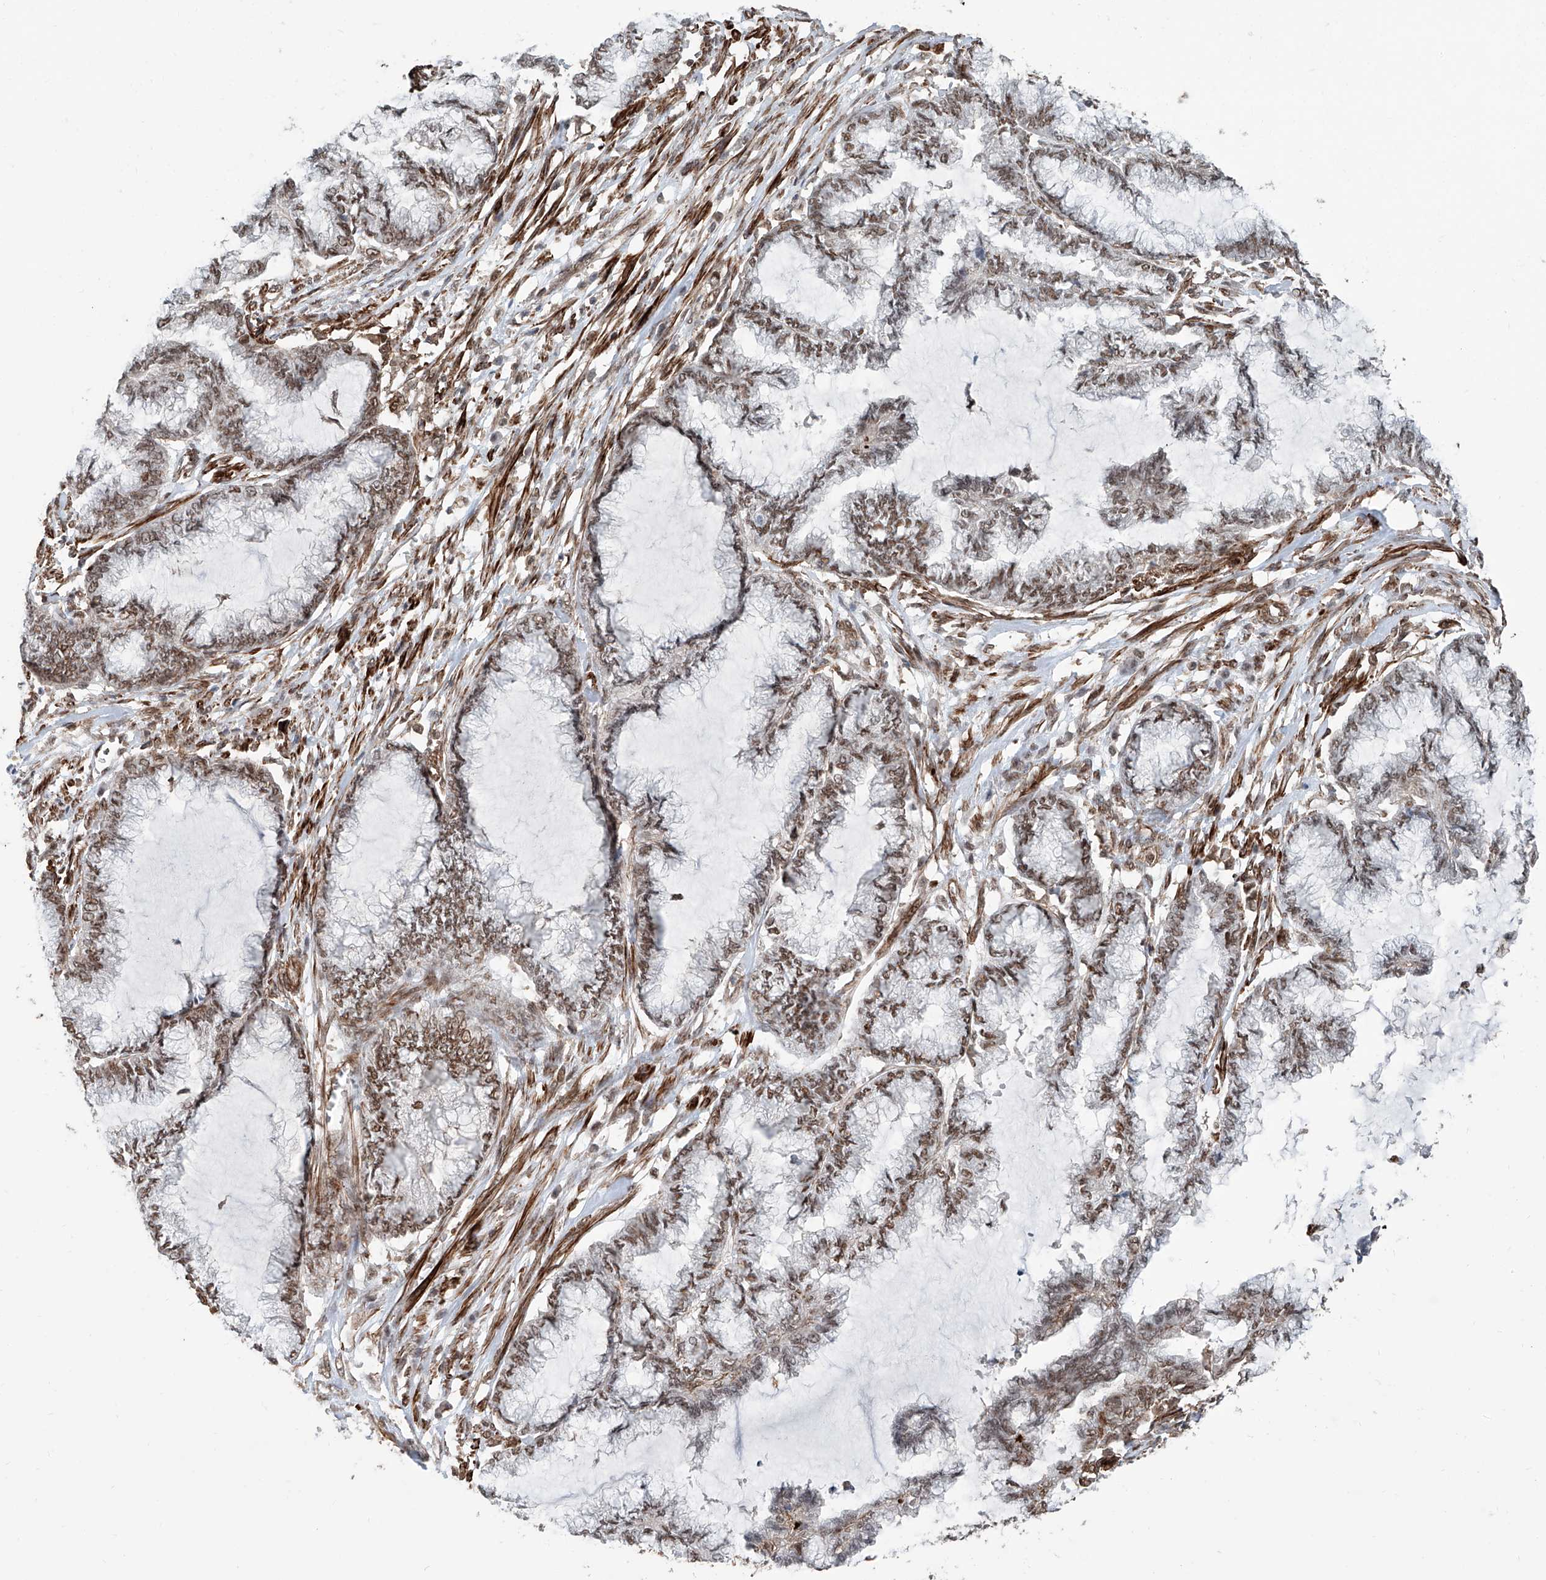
{"staining": {"intensity": "moderate", "quantity": ">75%", "location": "nuclear"}, "tissue": "endometrial cancer", "cell_type": "Tumor cells", "image_type": "cancer", "snomed": [{"axis": "morphology", "description": "Adenocarcinoma, NOS"}, {"axis": "topography", "description": "Endometrium"}], "caption": "DAB immunohistochemical staining of human endometrial cancer (adenocarcinoma) displays moderate nuclear protein staining in approximately >75% of tumor cells.", "gene": "SDE2", "patient": {"sex": "female", "age": 86}}